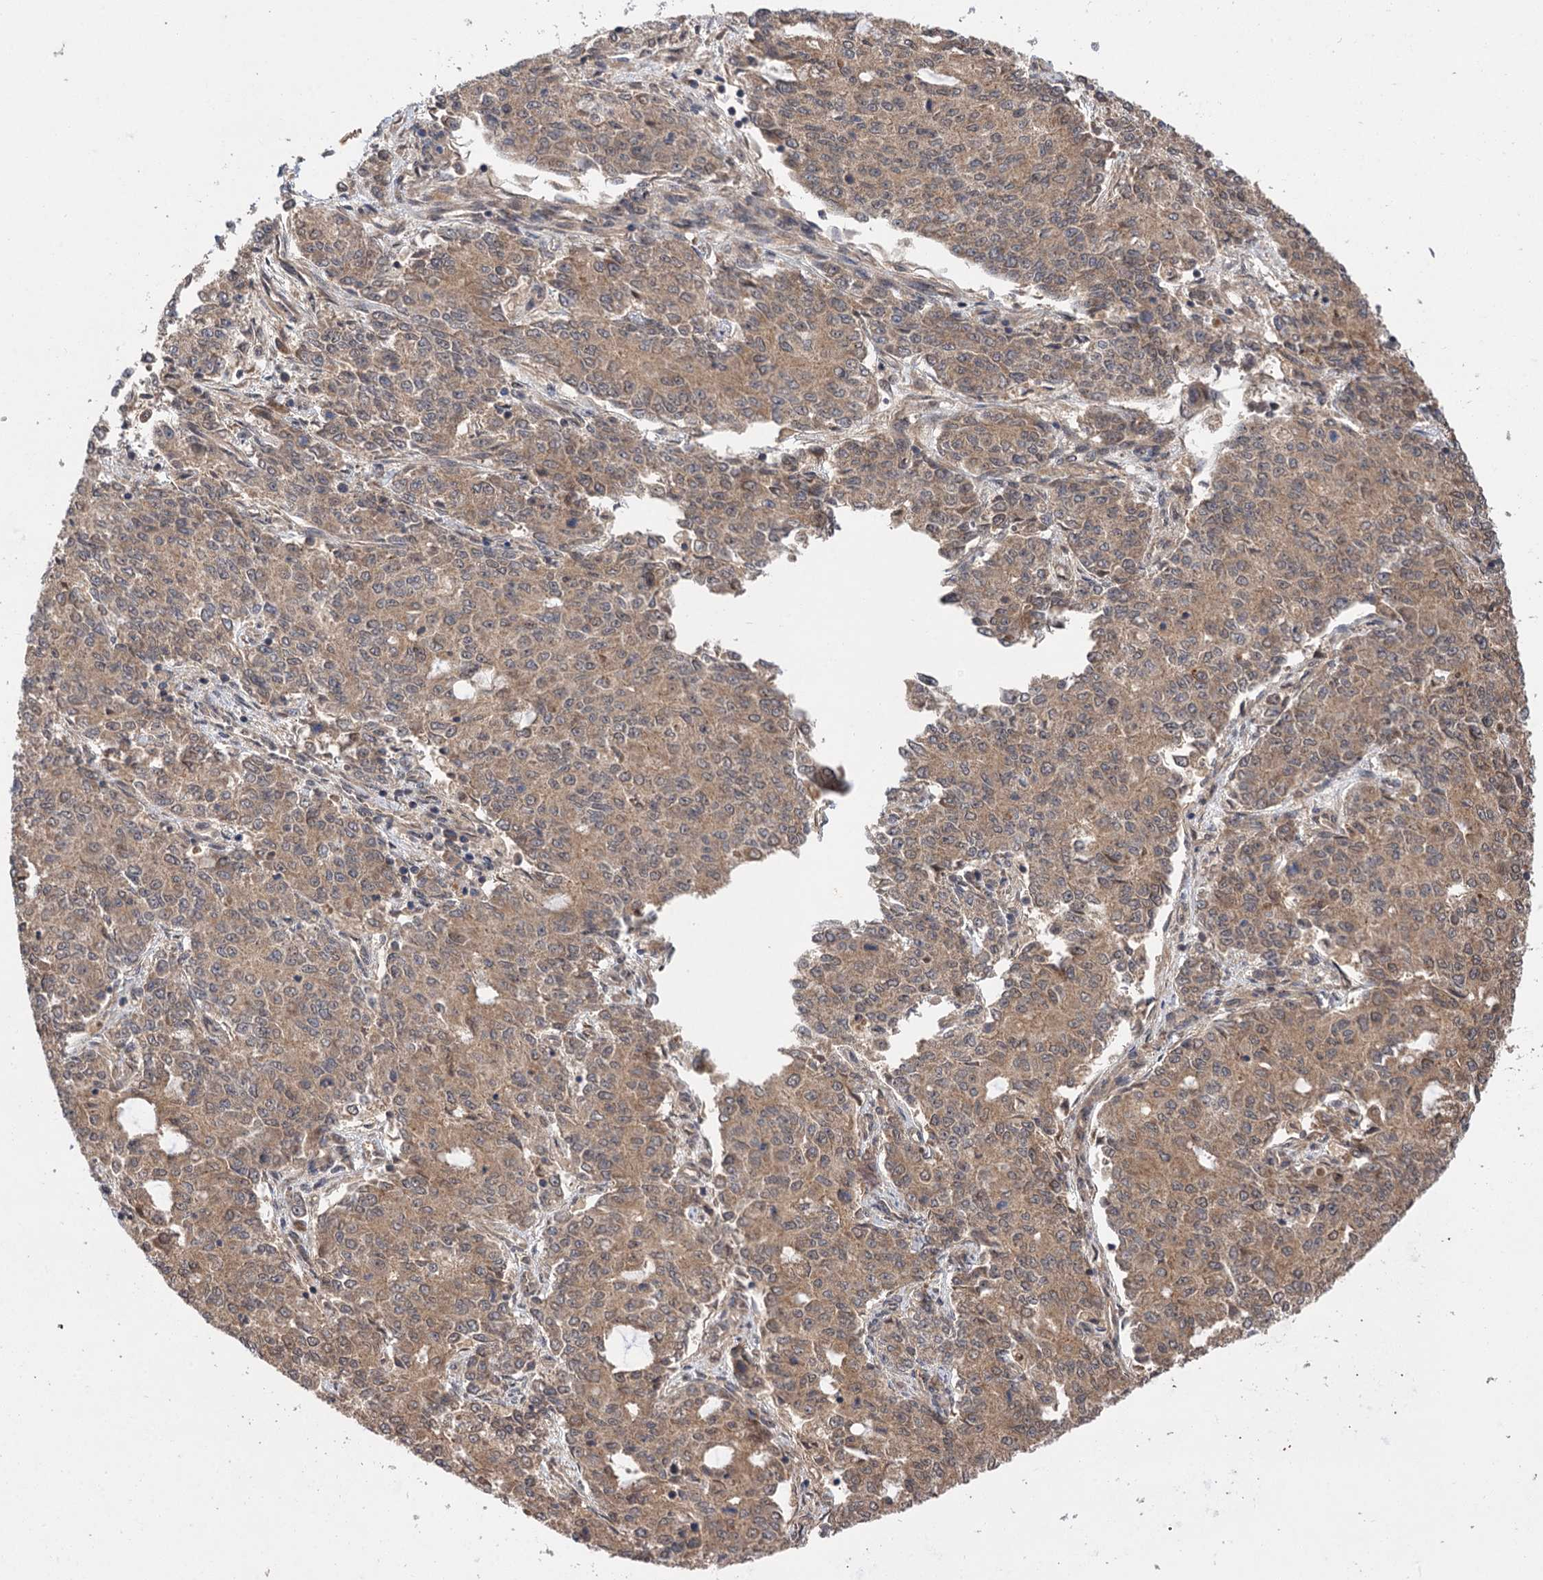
{"staining": {"intensity": "moderate", "quantity": ">75%", "location": "cytoplasmic/membranous"}, "tissue": "endometrial cancer", "cell_type": "Tumor cells", "image_type": "cancer", "snomed": [{"axis": "morphology", "description": "Adenocarcinoma, NOS"}, {"axis": "topography", "description": "Endometrium"}], "caption": "The photomicrograph shows a brown stain indicating the presence of a protein in the cytoplasmic/membranous of tumor cells in endometrial cancer. (Brightfield microscopy of DAB IHC at high magnification).", "gene": "FBXW8", "patient": {"sex": "female", "age": 50}}